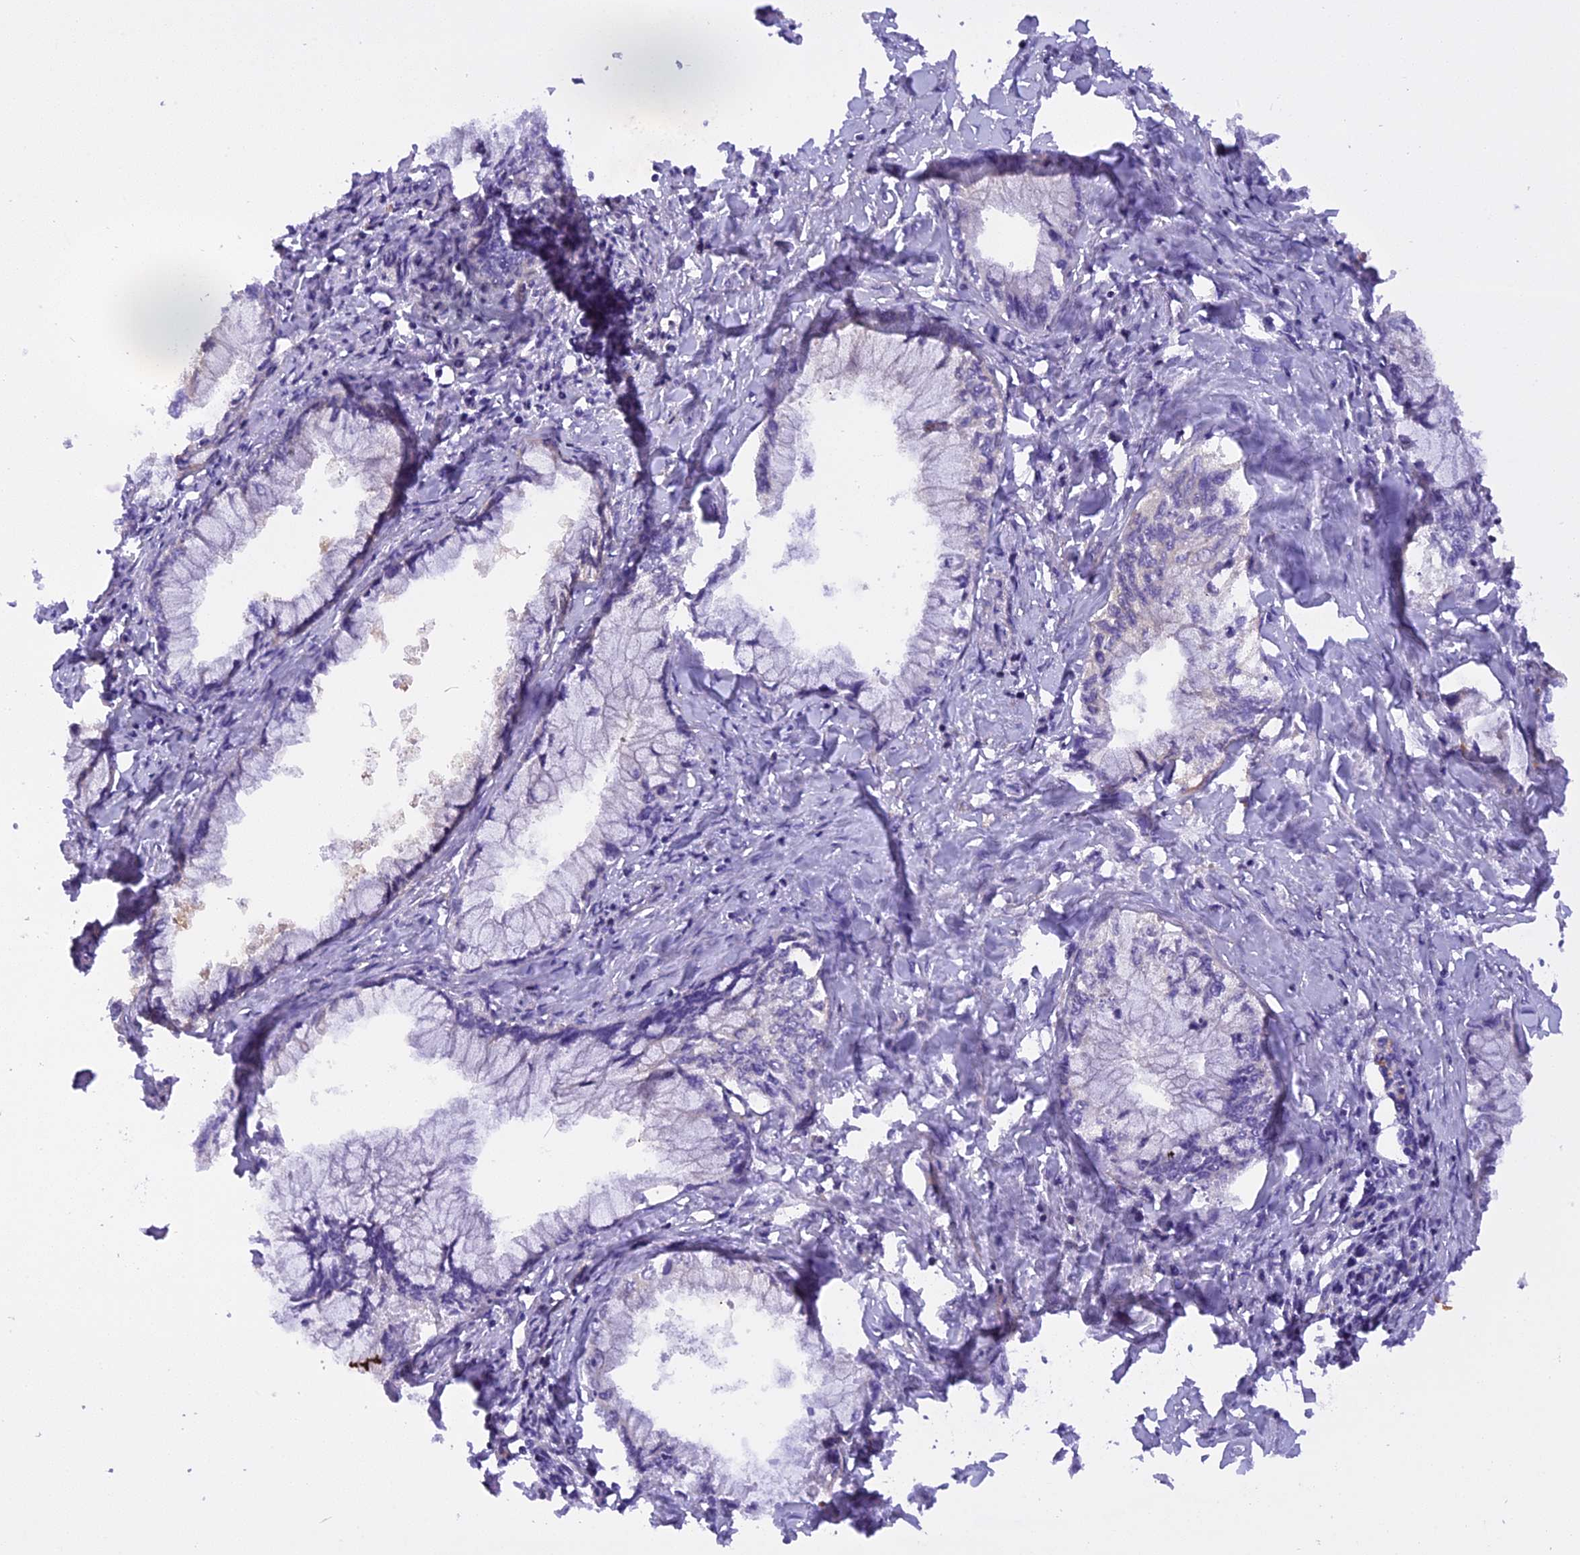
{"staining": {"intensity": "negative", "quantity": "none", "location": "none"}, "tissue": "pancreatic cancer", "cell_type": "Tumor cells", "image_type": "cancer", "snomed": [{"axis": "morphology", "description": "Adenocarcinoma, NOS"}, {"axis": "topography", "description": "Pancreas"}], "caption": "Immunohistochemistry image of neoplastic tissue: human pancreatic cancer stained with DAB demonstrates no significant protein staining in tumor cells.", "gene": "STOML1", "patient": {"sex": "male", "age": 48}}